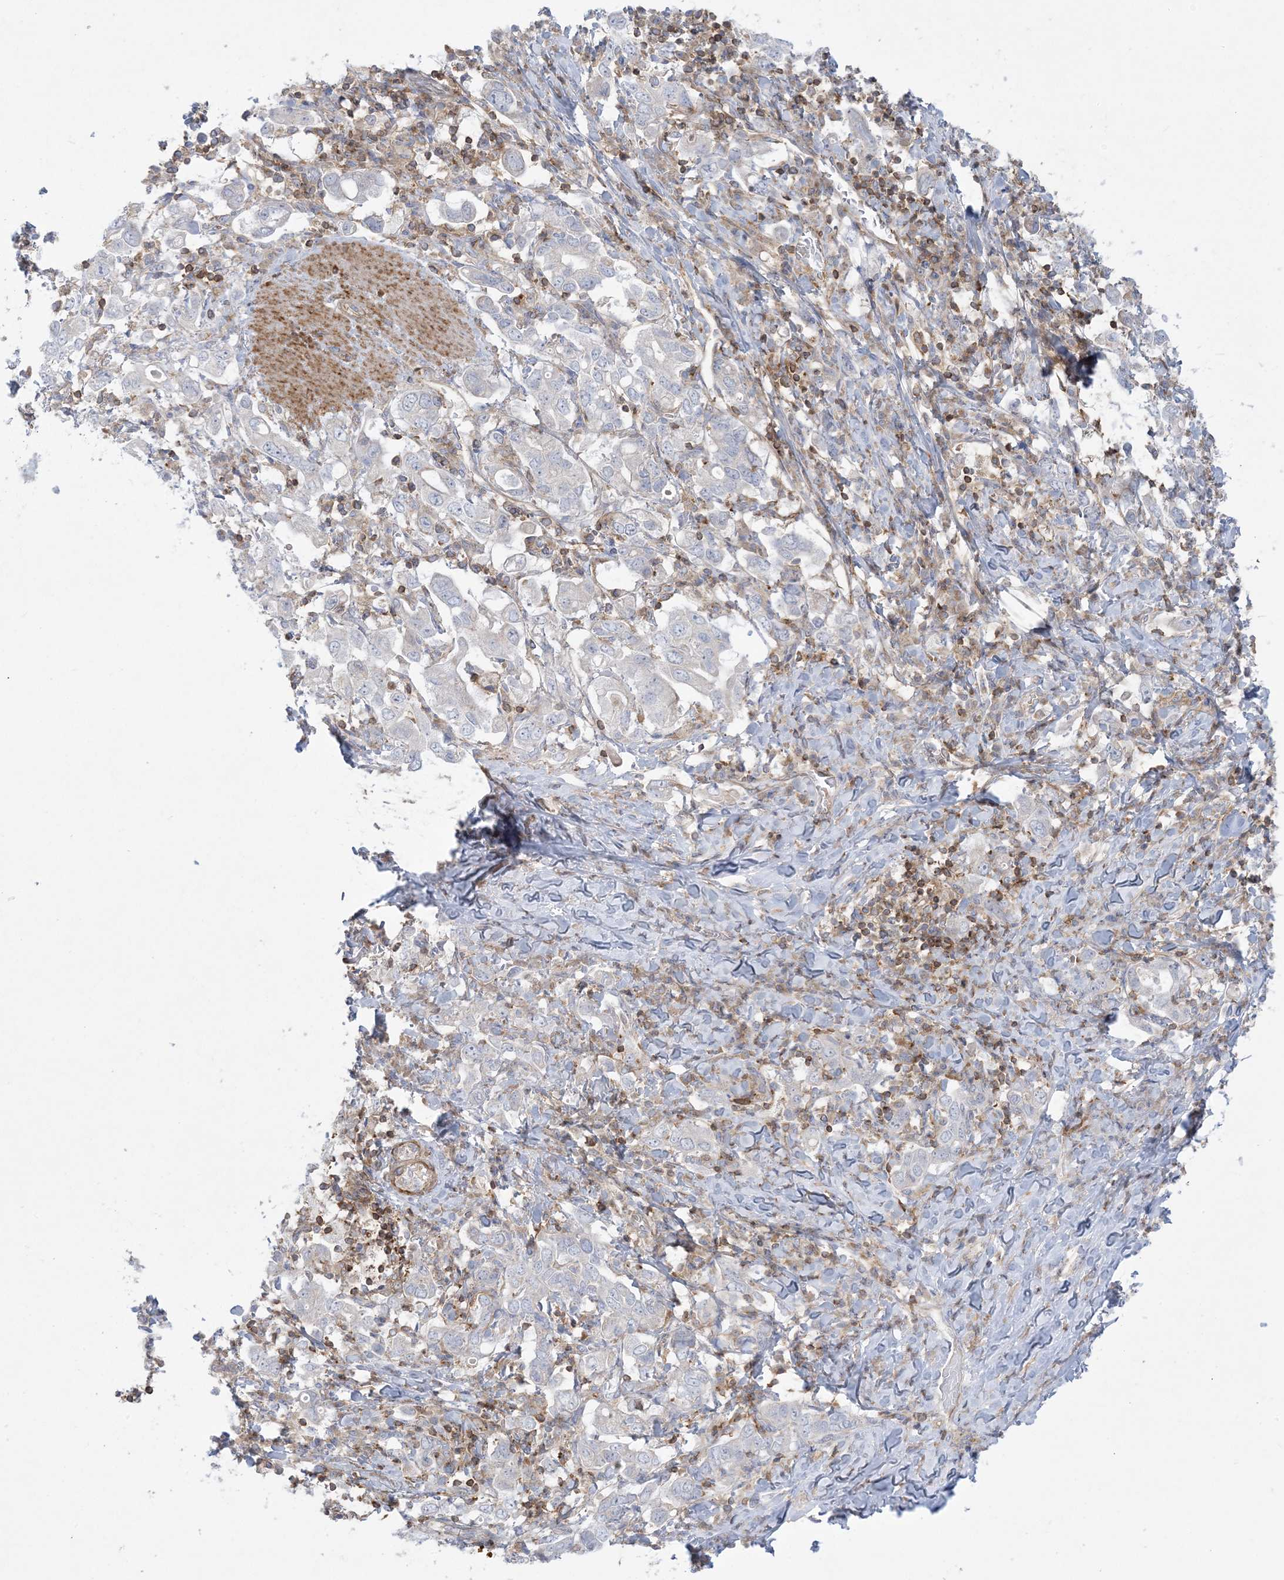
{"staining": {"intensity": "negative", "quantity": "none", "location": "none"}, "tissue": "stomach cancer", "cell_type": "Tumor cells", "image_type": "cancer", "snomed": [{"axis": "morphology", "description": "Adenocarcinoma, NOS"}, {"axis": "topography", "description": "Stomach, upper"}], "caption": "Immunohistochemistry (IHC) of stomach cancer (adenocarcinoma) demonstrates no staining in tumor cells. Brightfield microscopy of IHC stained with DAB (3,3'-diaminobenzidine) (brown) and hematoxylin (blue), captured at high magnification.", "gene": "ARHGAP30", "patient": {"sex": "male", "age": 62}}